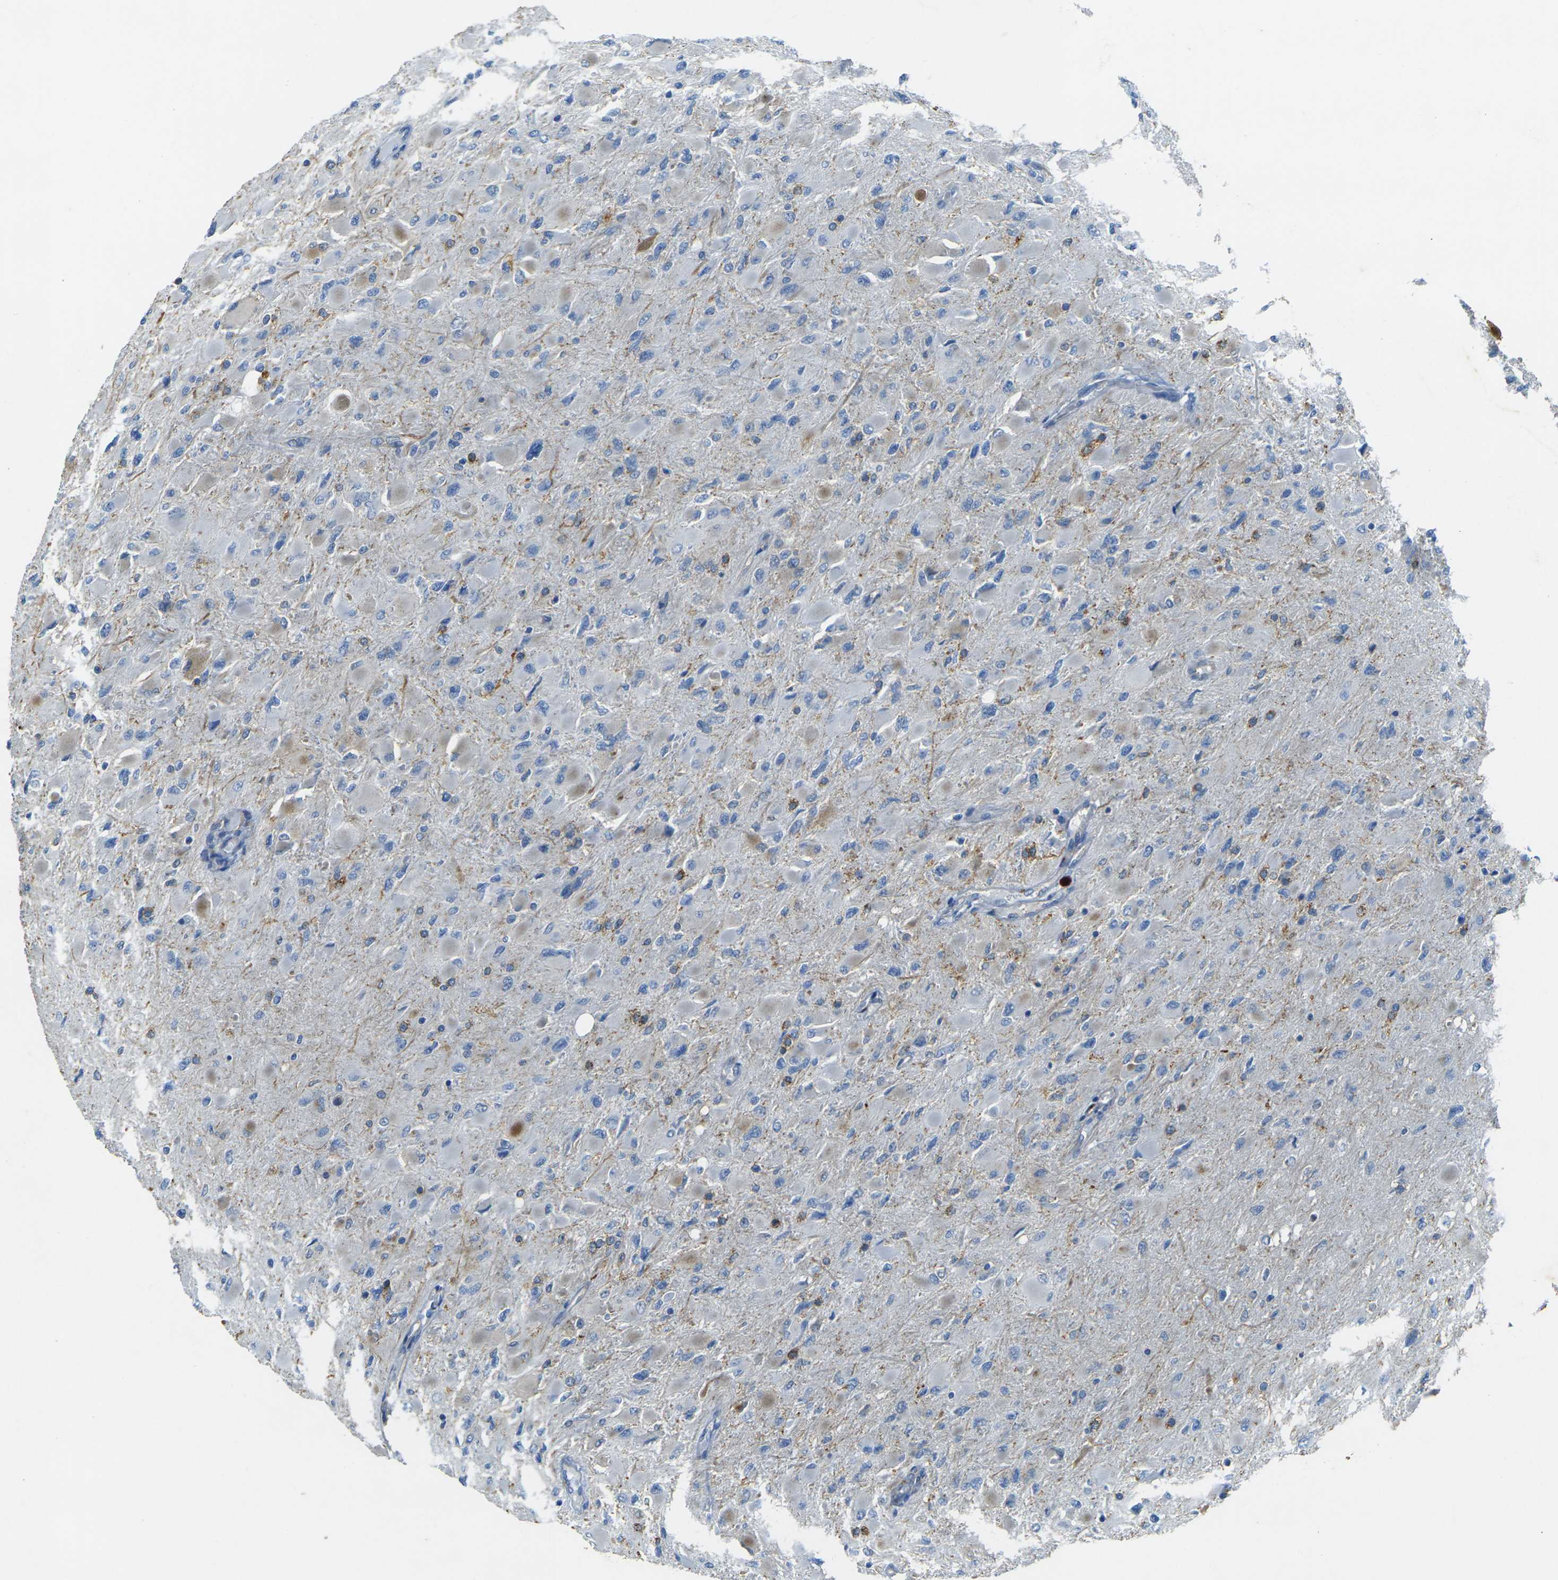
{"staining": {"intensity": "moderate", "quantity": "<25%", "location": "cytoplasmic/membranous"}, "tissue": "glioma", "cell_type": "Tumor cells", "image_type": "cancer", "snomed": [{"axis": "morphology", "description": "Glioma, malignant, High grade"}, {"axis": "topography", "description": "Cerebral cortex"}], "caption": "DAB immunohistochemical staining of high-grade glioma (malignant) reveals moderate cytoplasmic/membranous protein expression in about <25% of tumor cells.", "gene": "SORT1", "patient": {"sex": "female", "age": 36}}